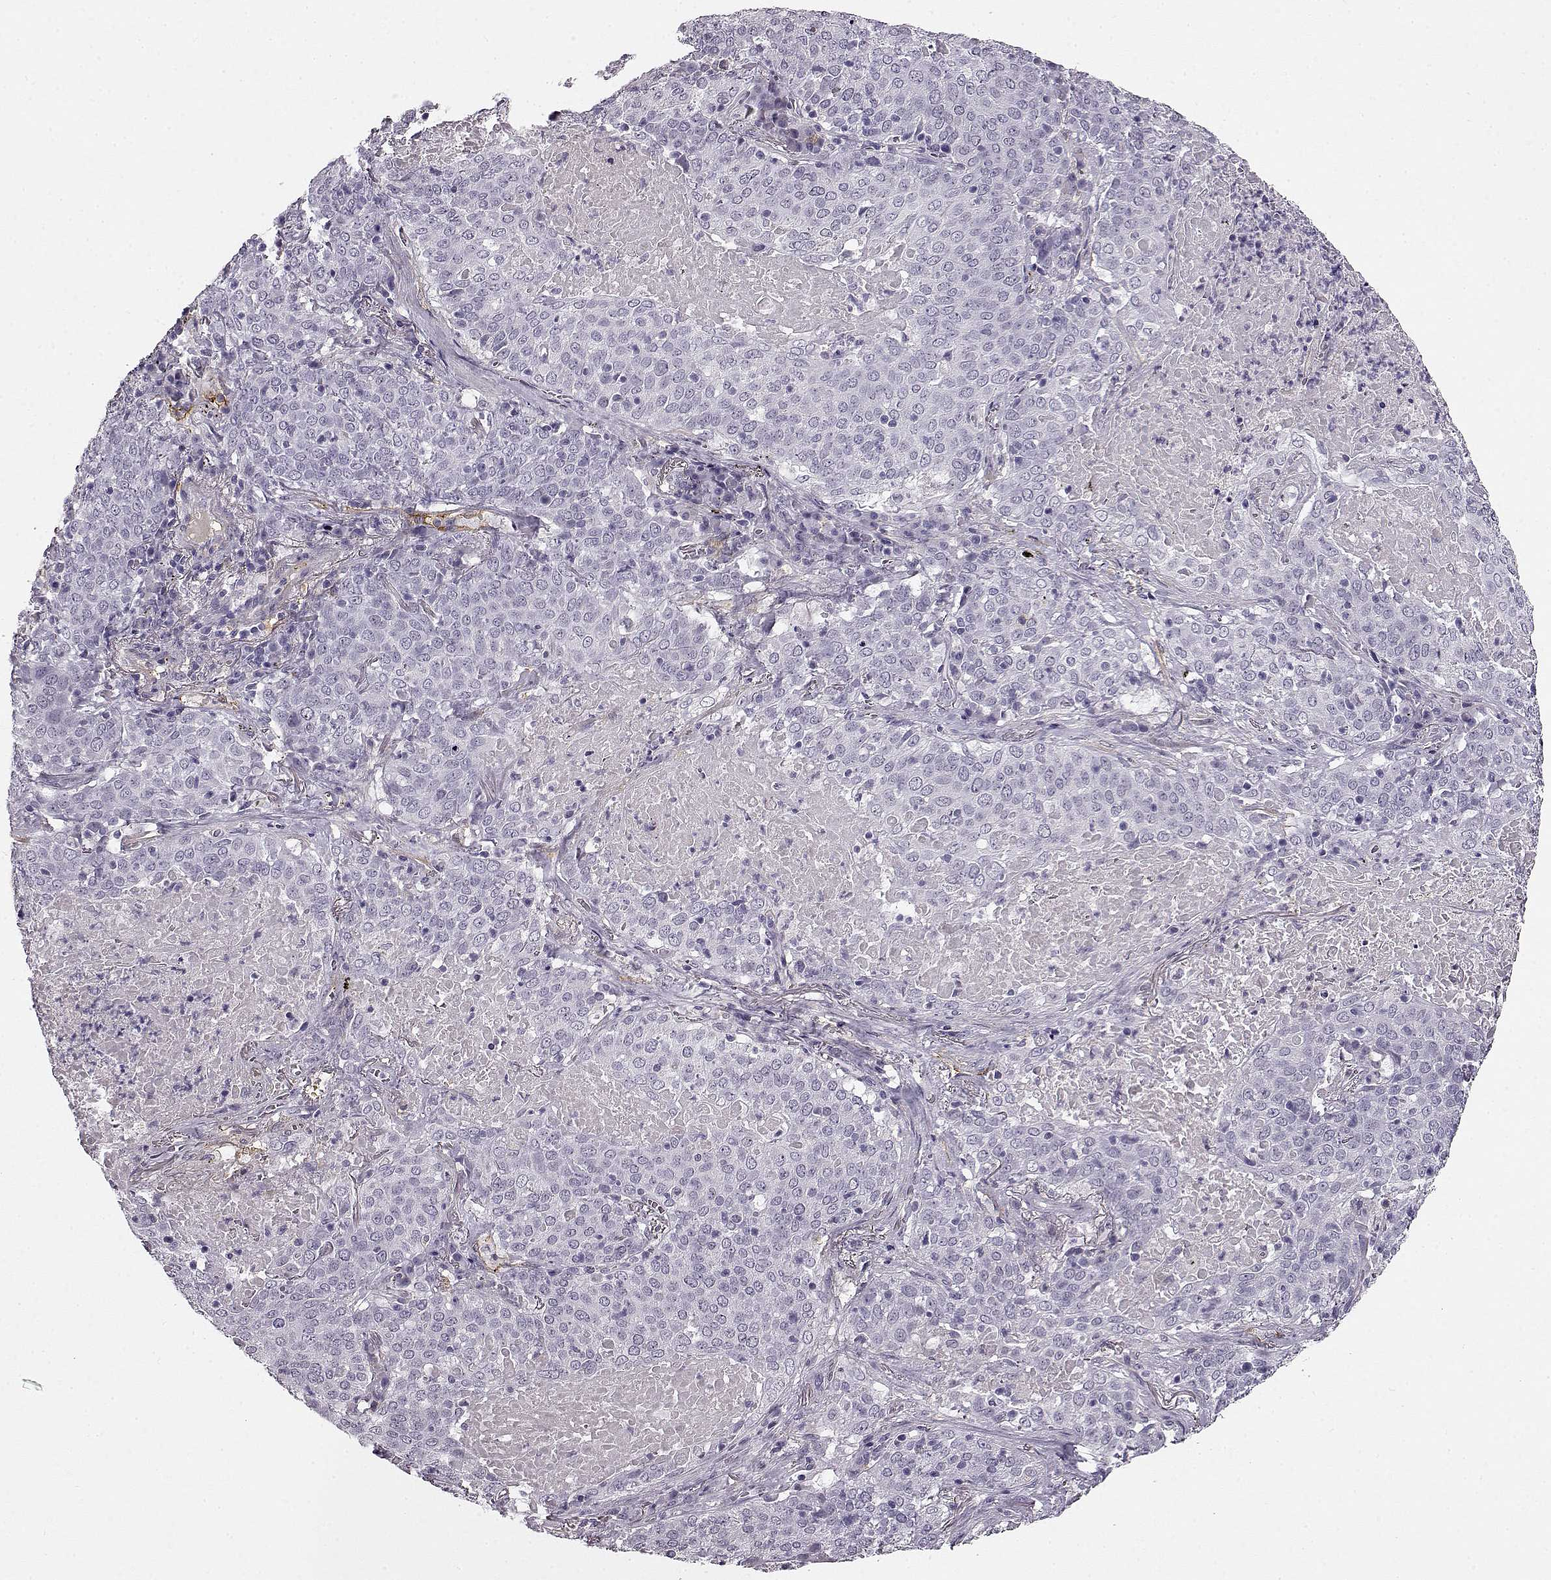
{"staining": {"intensity": "negative", "quantity": "none", "location": "none"}, "tissue": "lung cancer", "cell_type": "Tumor cells", "image_type": "cancer", "snomed": [{"axis": "morphology", "description": "Squamous cell carcinoma, NOS"}, {"axis": "topography", "description": "Lung"}], "caption": "IHC of squamous cell carcinoma (lung) exhibits no positivity in tumor cells.", "gene": "TRIM69", "patient": {"sex": "male", "age": 82}}